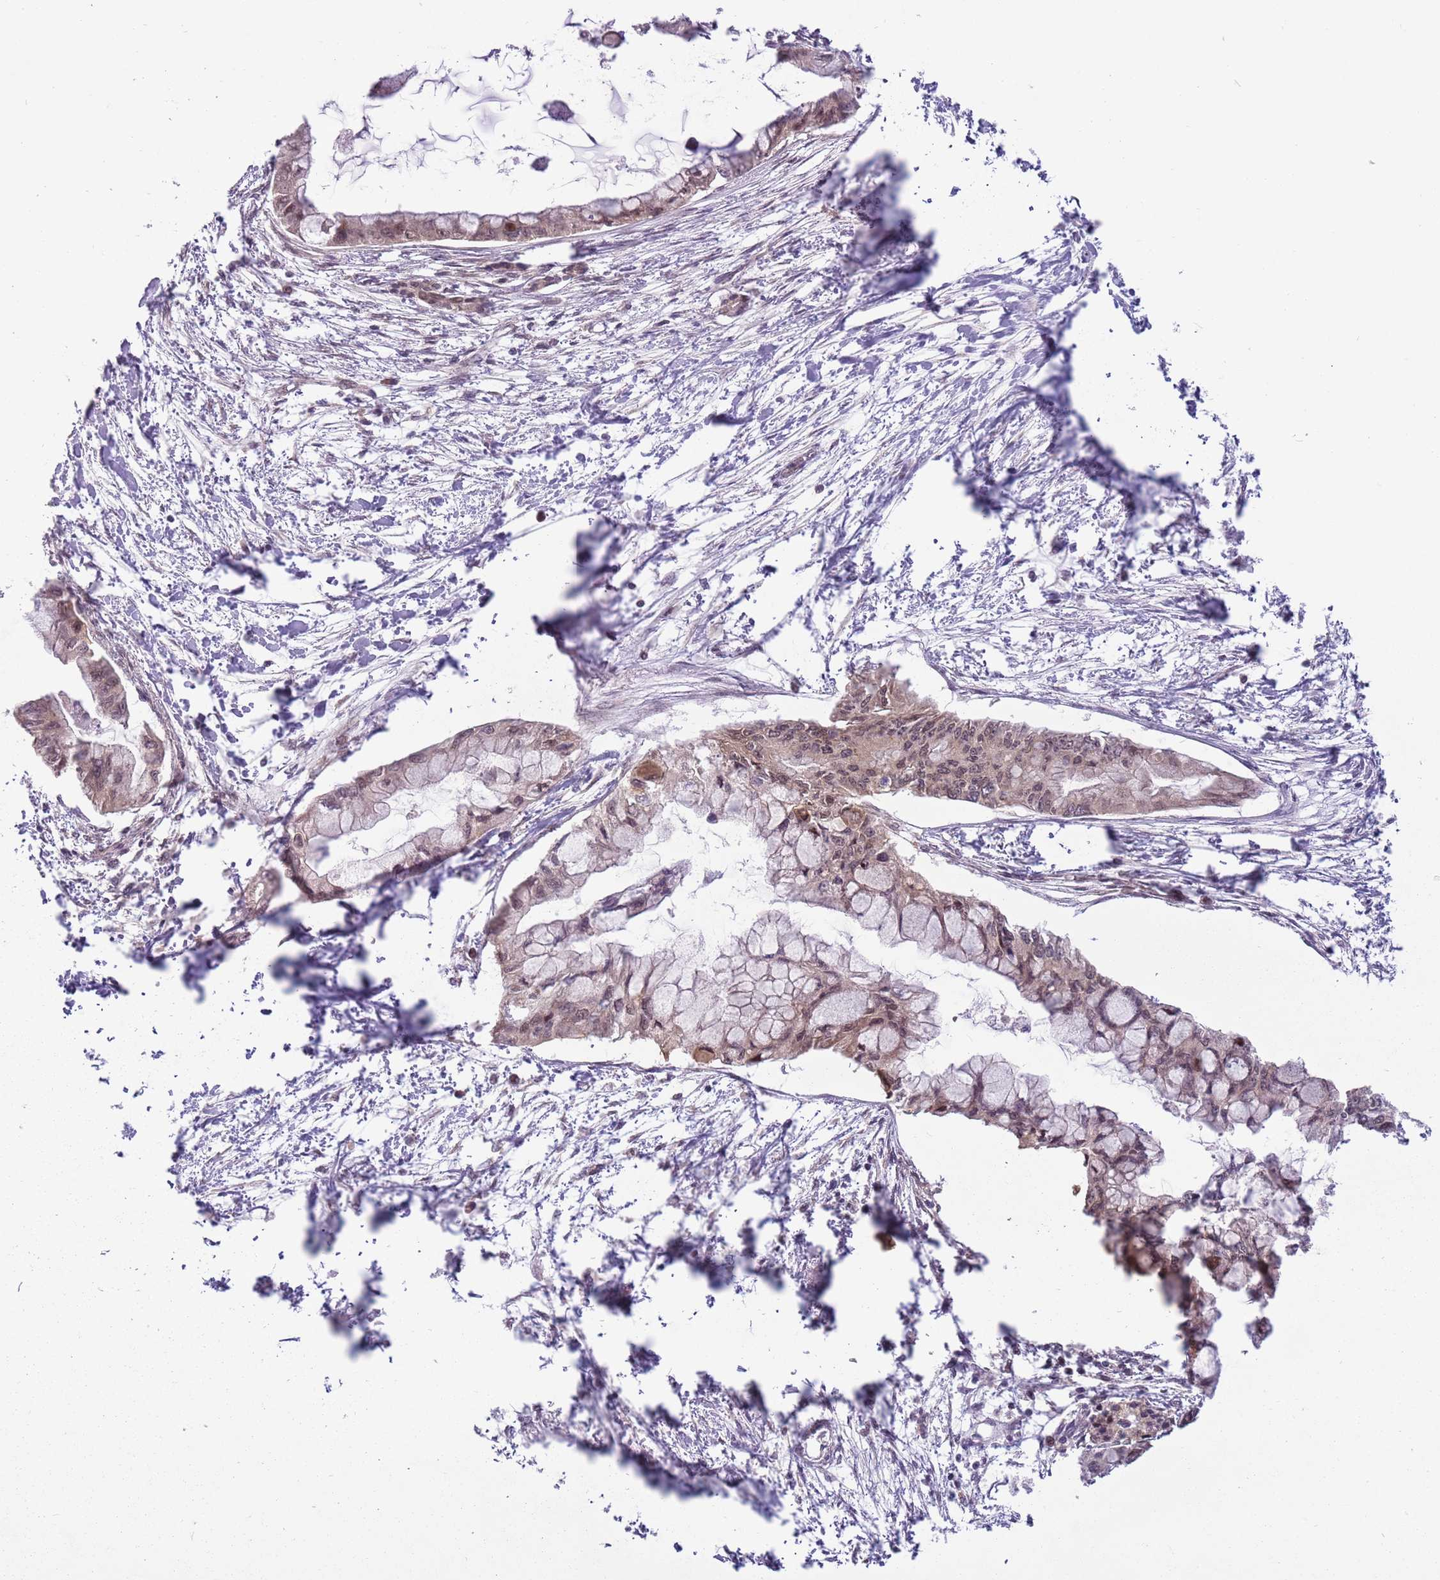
{"staining": {"intensity": "moderate", "quantity": "25%-75%", "location": "cytoplasmic/membranous,nuclear"}, "tissue": "pancreatic cancer", "cell_type": "Tumor cells", "image_type": "cancer", "snomed": [{"axis": "morphology", "description": "Adenocarcinoma, NOS"}, {"axis": "topography", "description": "Pancreas"}], "caption": "Immunohistochemical staining of human adenocarcinoma (pancreatic) demonstrates medium levels of moderate cytoplasmic/membranous and nuclear expression in about 25%-75% of tumor cells.", "gene": "ADAMTS3", "patient": {"sex": "male", "age": 48}}